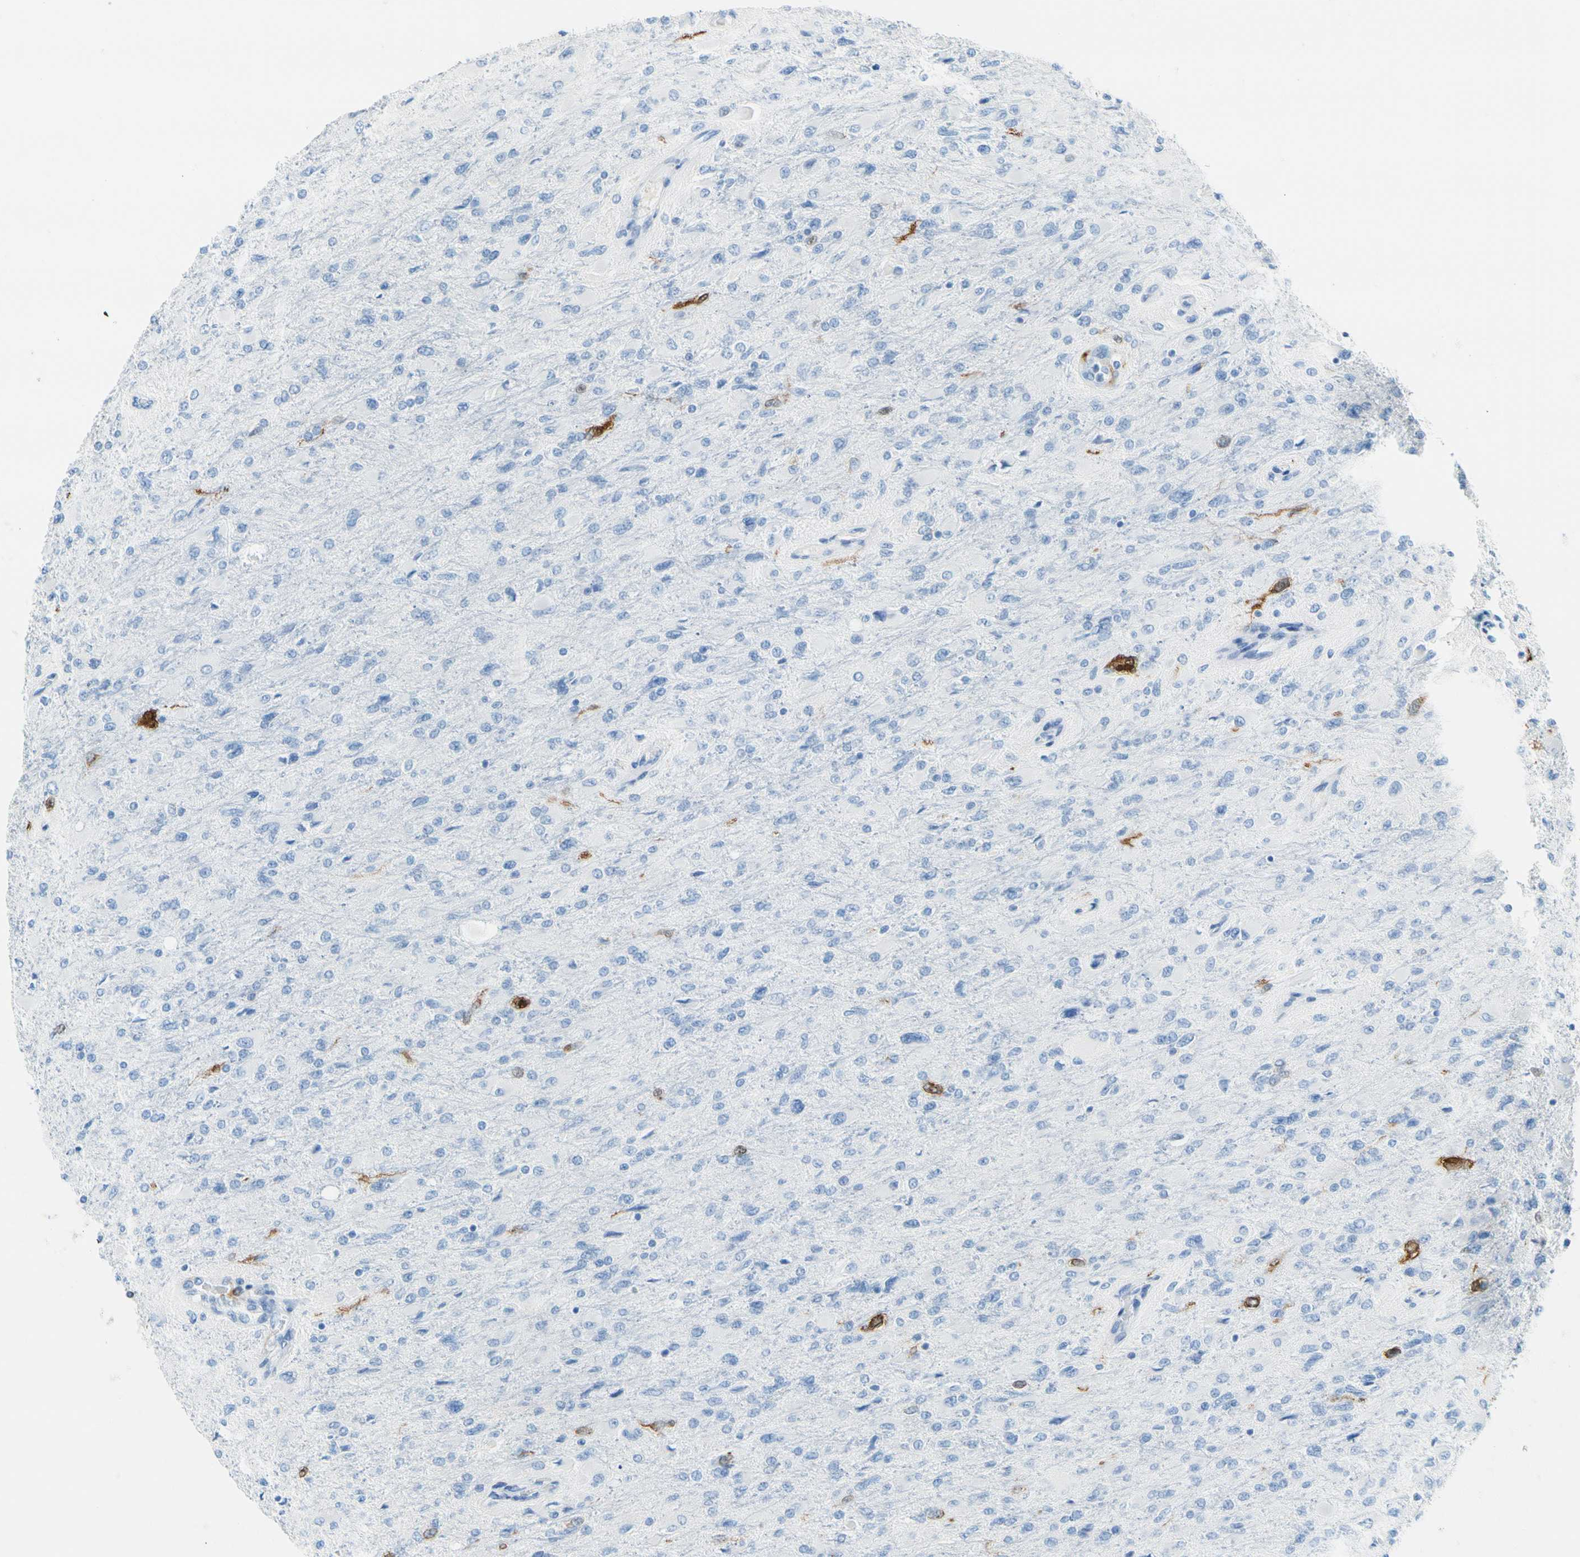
{"staining": {"intensity": "negative", "quantity": "none", "location": "none"}, "tissue": "glioma", "cell_type": "Tumor cells", "image_type": "cancer", "snomed": [{"axis": "morphology", "description": "Glioma, malignant, High grade"}, {"axis": "topography", "description": "Cerebral cortex"}], "caption": "This is an IHC photomicrograph of human high-grade glioma (malignant). There is no staining in tumor cells.", "gene": "TACC3", "patient": {"sex": "female", "age": 36}}